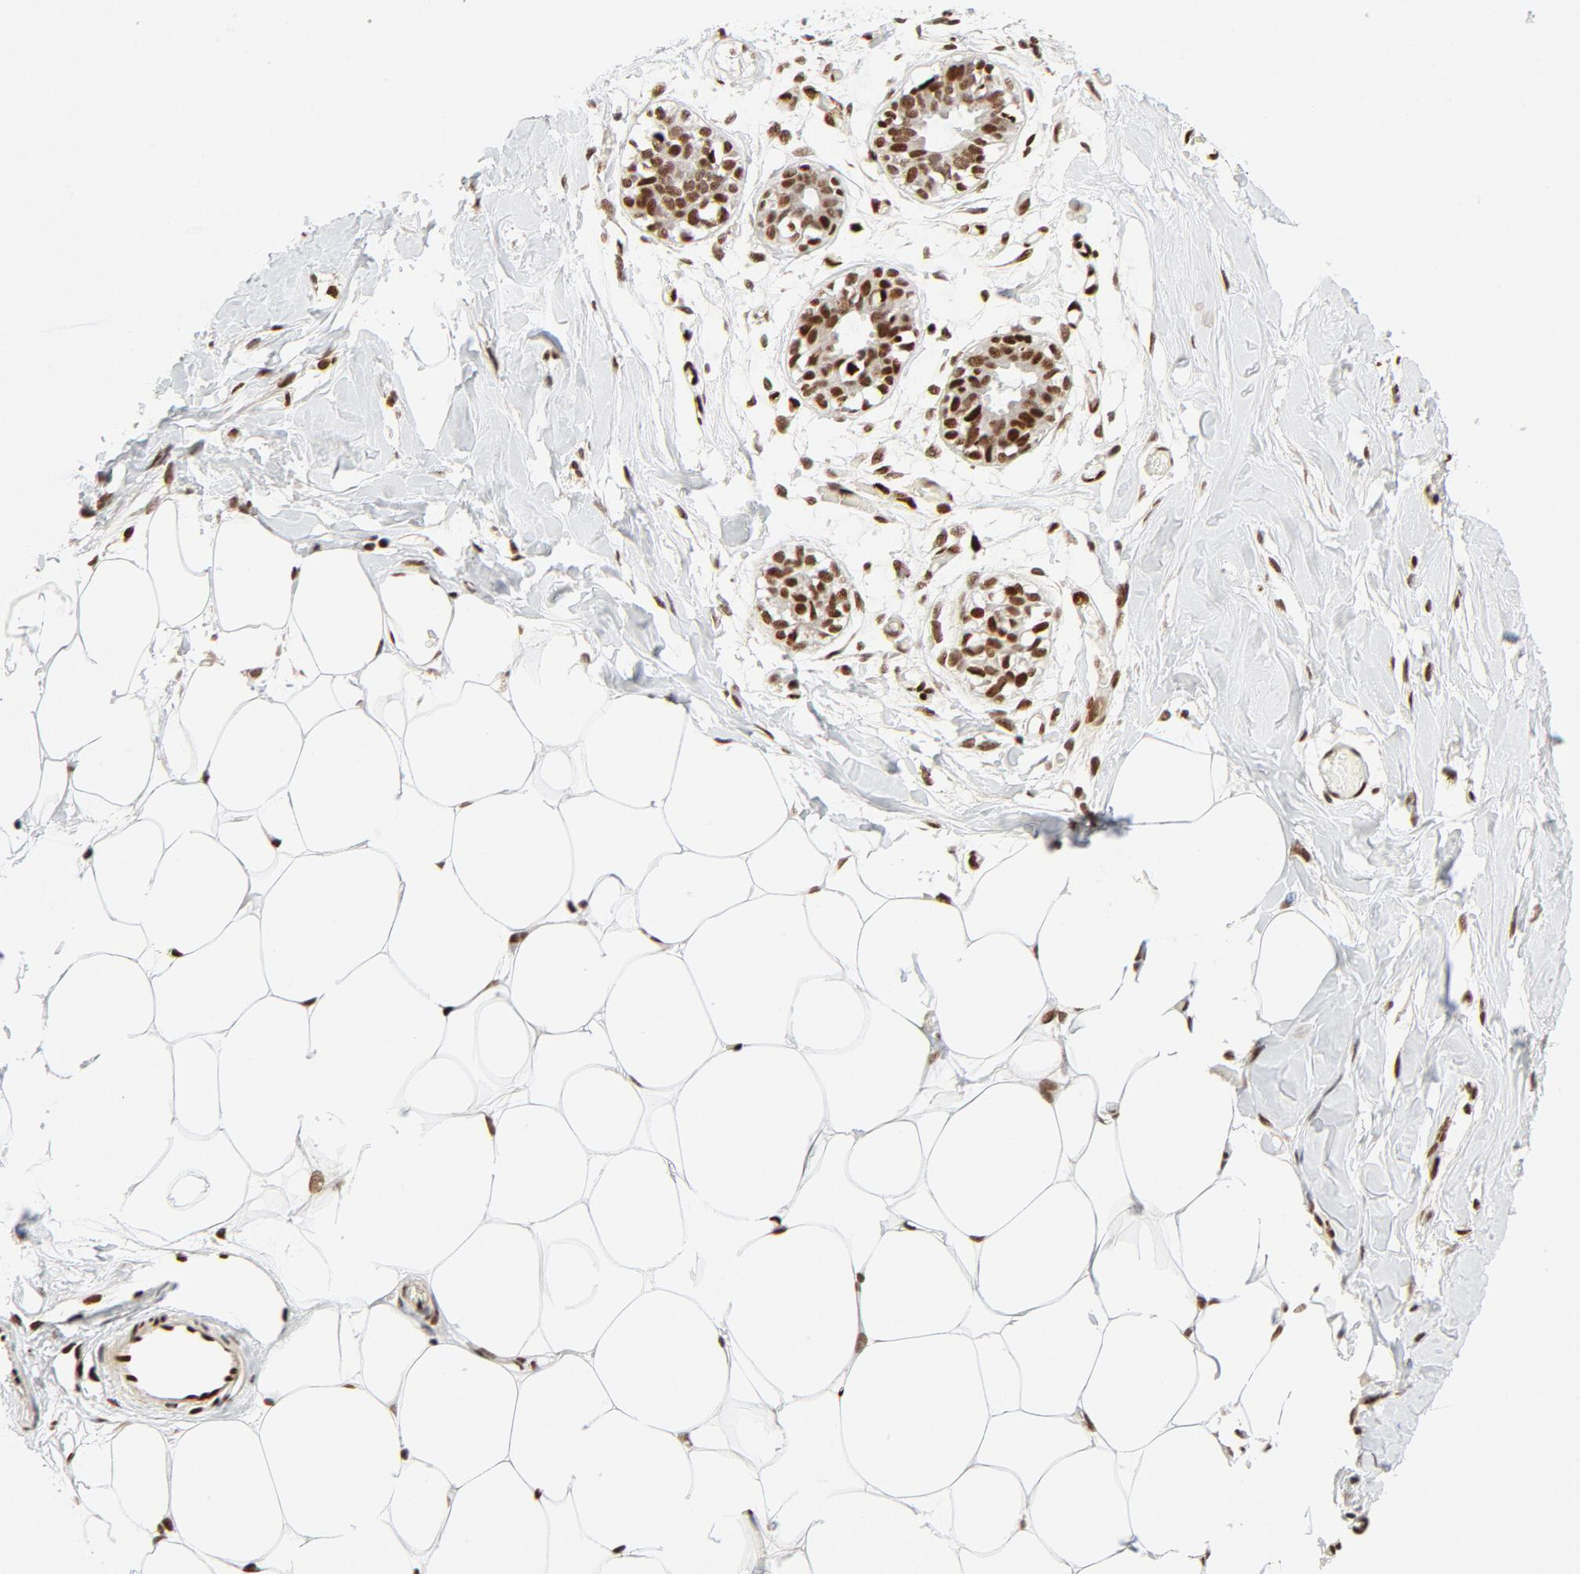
{"staining": {"intensity": "strong", "quantity": ">75%", "location": "nuclear"}, "tissue": "breast", "cell_type": "Adipocytes", "image_type": "normal", "snomed": [{"axis": "morphology", "description": "Normal tissue, NOS"}, {"axis": "topography", "description": "Breast"}, {"axis": "topography", "description": "Adipose tissue"}], "caption": "Adipocytes demonstrate high levels of strong nuclear positivity in about >75% of cells in normal breast.", "gene": "MEF2A", "patient": {"sex": "female", "age": 25}}